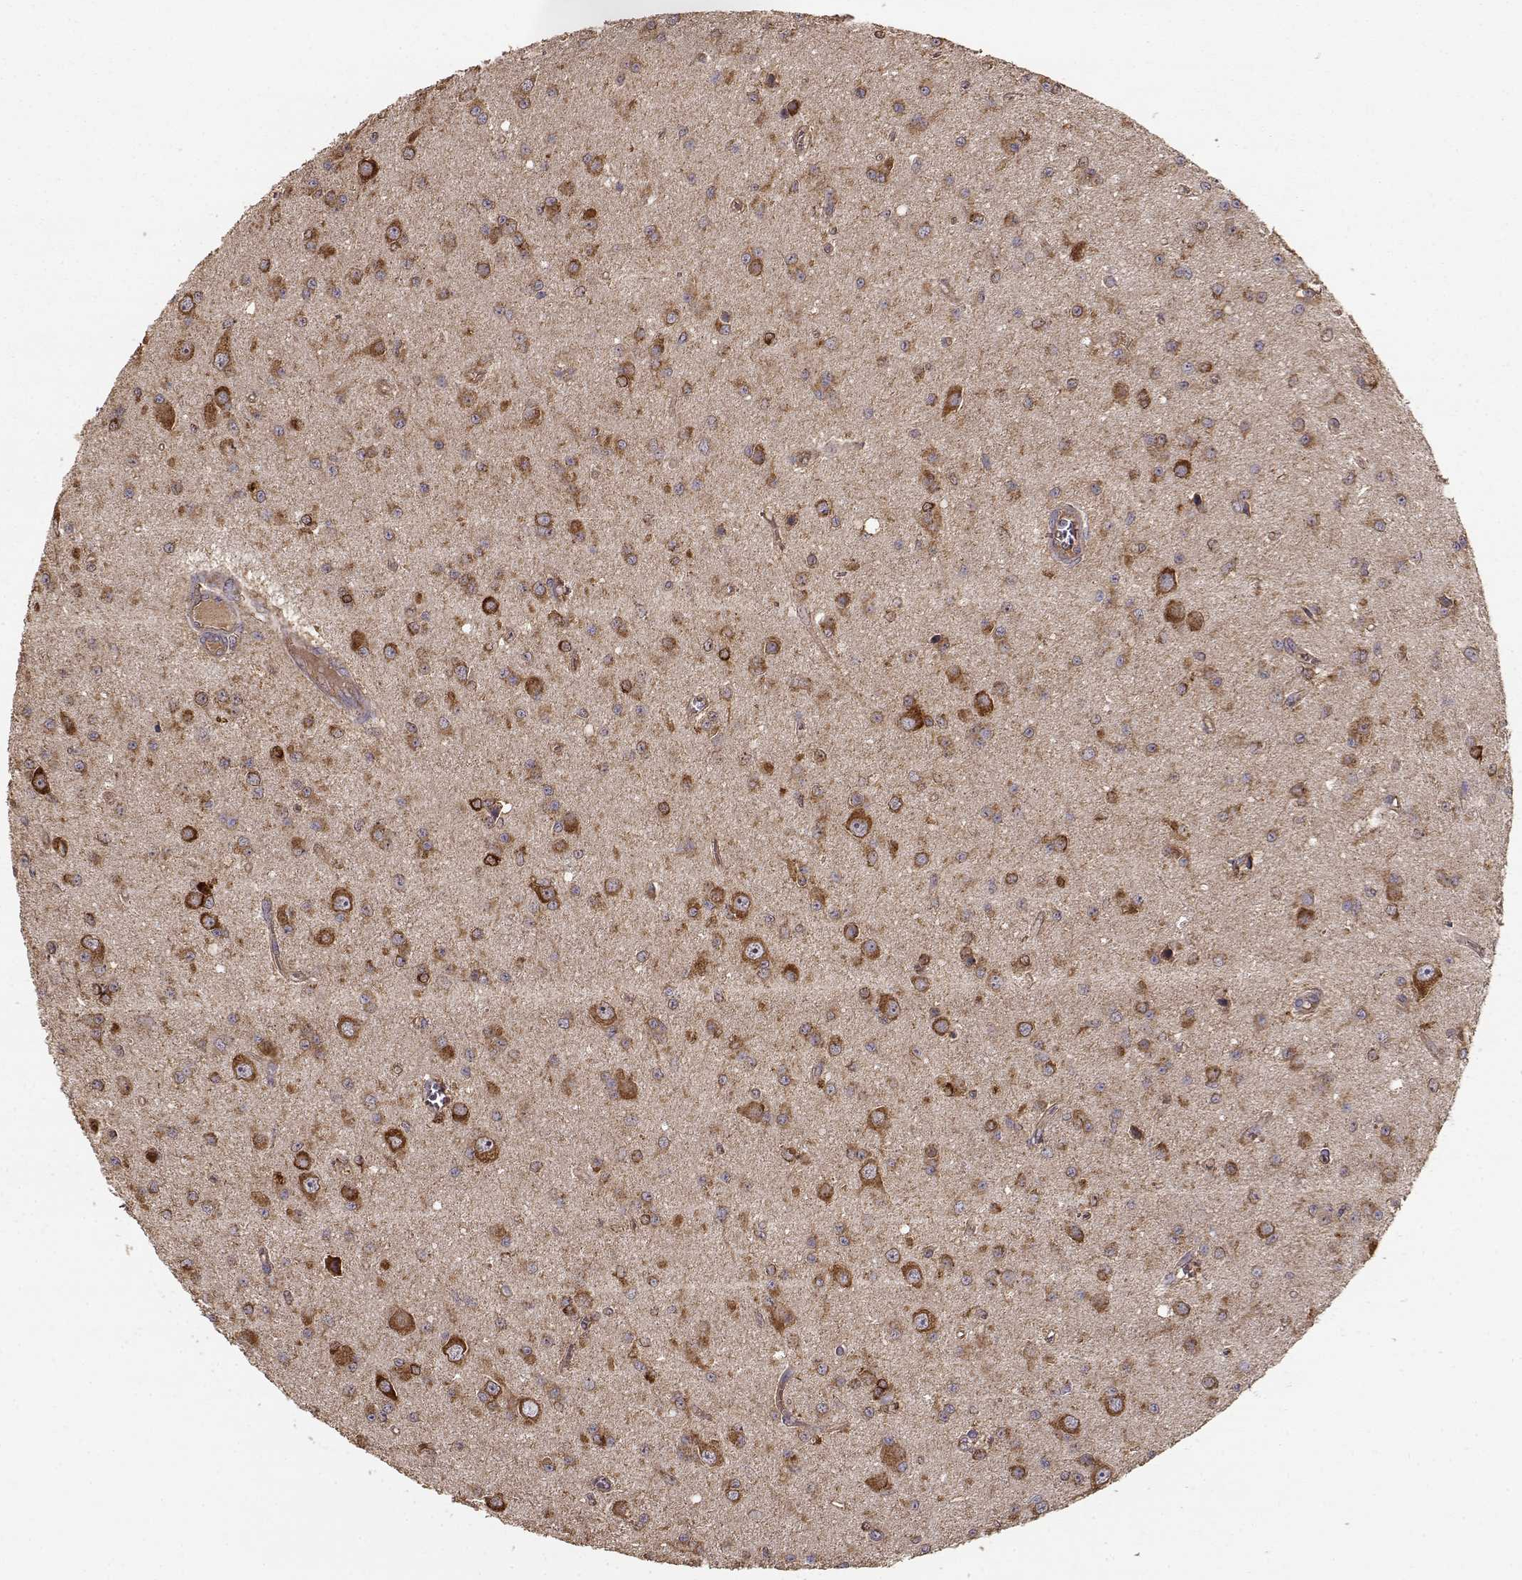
{"staining": {"intensity": "moderate", "quantity": ">75%", "location": "cytoplasmic/membranous"}, "tissue": "glioma", "cell_type": "Tumor cells", "image_type": "cancer", "snomed": [{"axis": "morphology", "description": "Glioma, malignant, Low grade"}, {"axis": "topography", "description": "Brain"}], "caption": "This photomicrograph displays immunohistochemistry staining of glioma, with medium moderate cytoplasmic/membranous positivity in about >75% of tumor cells.", "gene": "TARS3", "patient": {"sex": "female", "age": 45}}